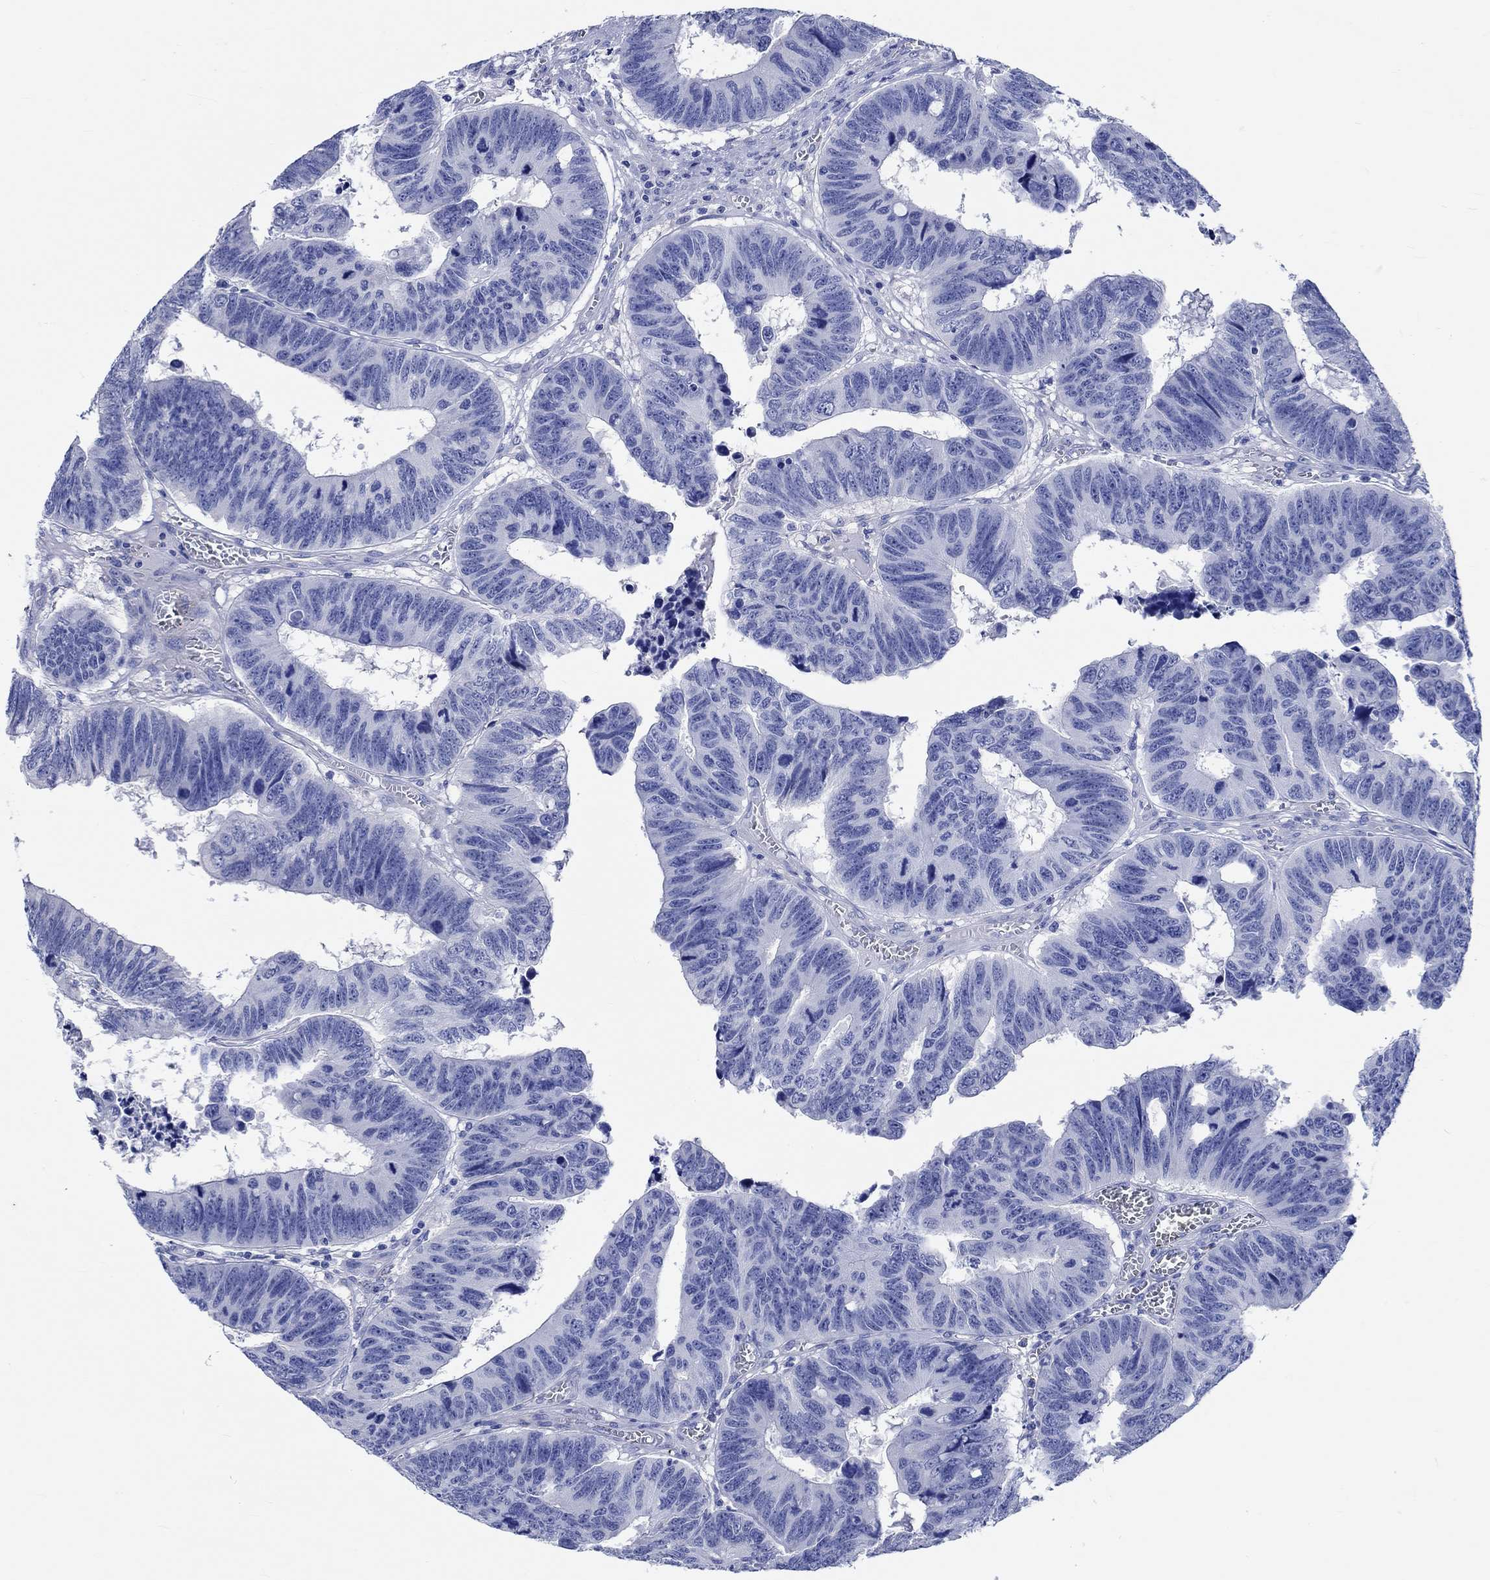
{"staining": {"intensity": "negative", "quantity": "none", "location": "none"}, "tissue": "colorectal cancer", "cell_type": "Tumor cells", "image_type": "cancer", "snomed": [{"axis": "morphology", "description": "Adenocarcinoma, NOS"}, {"axis": "topography", "description": "Appendix"}, {"axis": "topography", "description": "Colon"}, {"axis": "topography", "description": "Cecum"}, {"axis": "topography", "description": "Colon asc"}], "caption": "Tumor cells are negative for protein expression in human colorectal adenocarcinoma.", "gene": "SHISA4", "patient": {"sex": "female", "age": 85}}